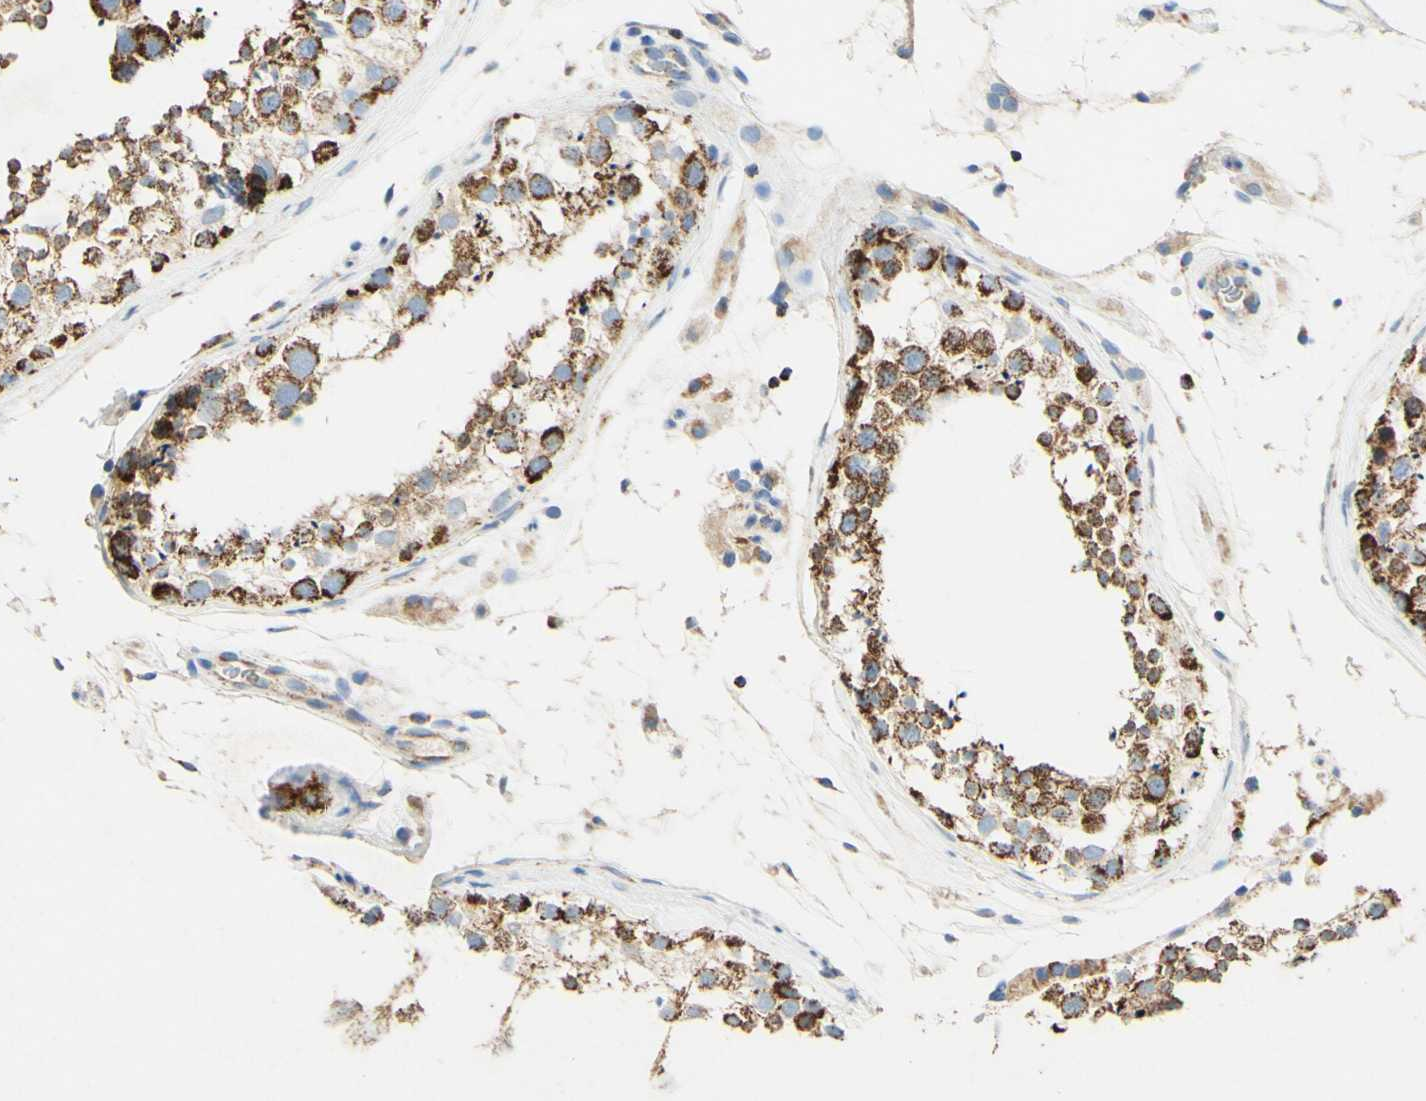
{"staining": {"intensity": "strong", "quantity": ">75%", "location": "cytoplasmic/membranous"}, "tissue": "testis", "cell_type": "Cells in seminiferous ducts", "image_type": "normal", "snomed": [{"axis": "morphology", "description": "Normal tissue, NOS"}, {"axis": "topography", "description": "Testis"}], "caption": "Strong cytoplasmic/membranous staining for a protein is seen in about >75% of cells in seminiferous ducts of unremarkable testis using IHC.", "gene": "OXCT1", "patient": {"sex": "male", "age": 46}}